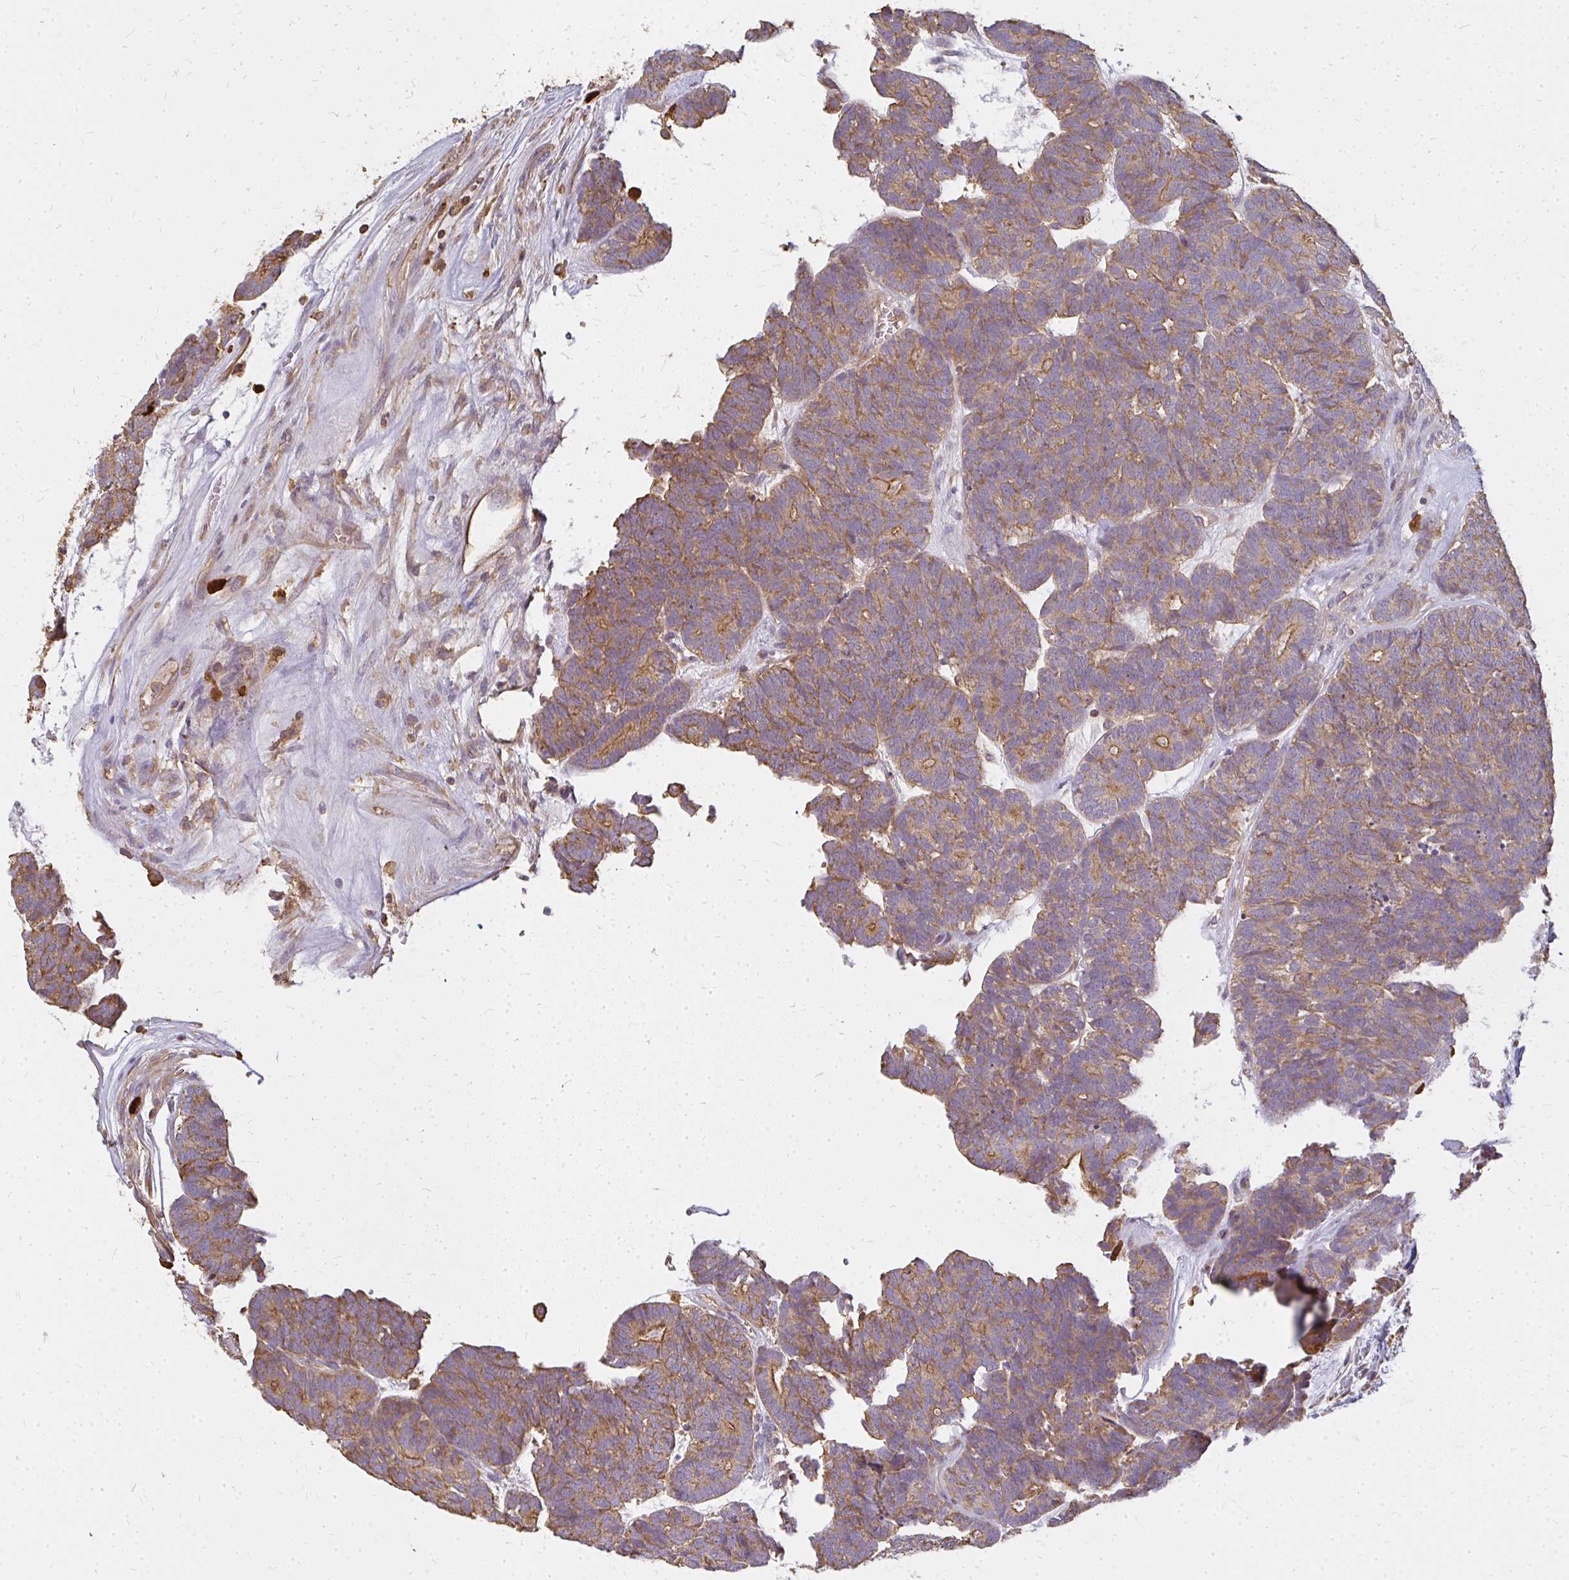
{"staining": {"intensity": "moderate", "quantity": ">75%", "location": "cytoplasmic/membranous"}, "tissue": "head and neck cancer", "cell_type": "Tumor cells", "image_type": "cancer", "snomed": [{"axis": "morphology", "description": "Adenocarcinoma, NOS"}, {"axis": "topography", "description": "Head-Neck"}], "caption": "Immunohistochemistry histopathology image of human adenocarcinoma (head and neck) stained for a protein (brown), which reveals medium levels of moderate cytoplasmic/membranous positivity in approximately >75% of tumor cells.", "gene": "CNTRL", "patient": {"sex": "female", "age": 81}}